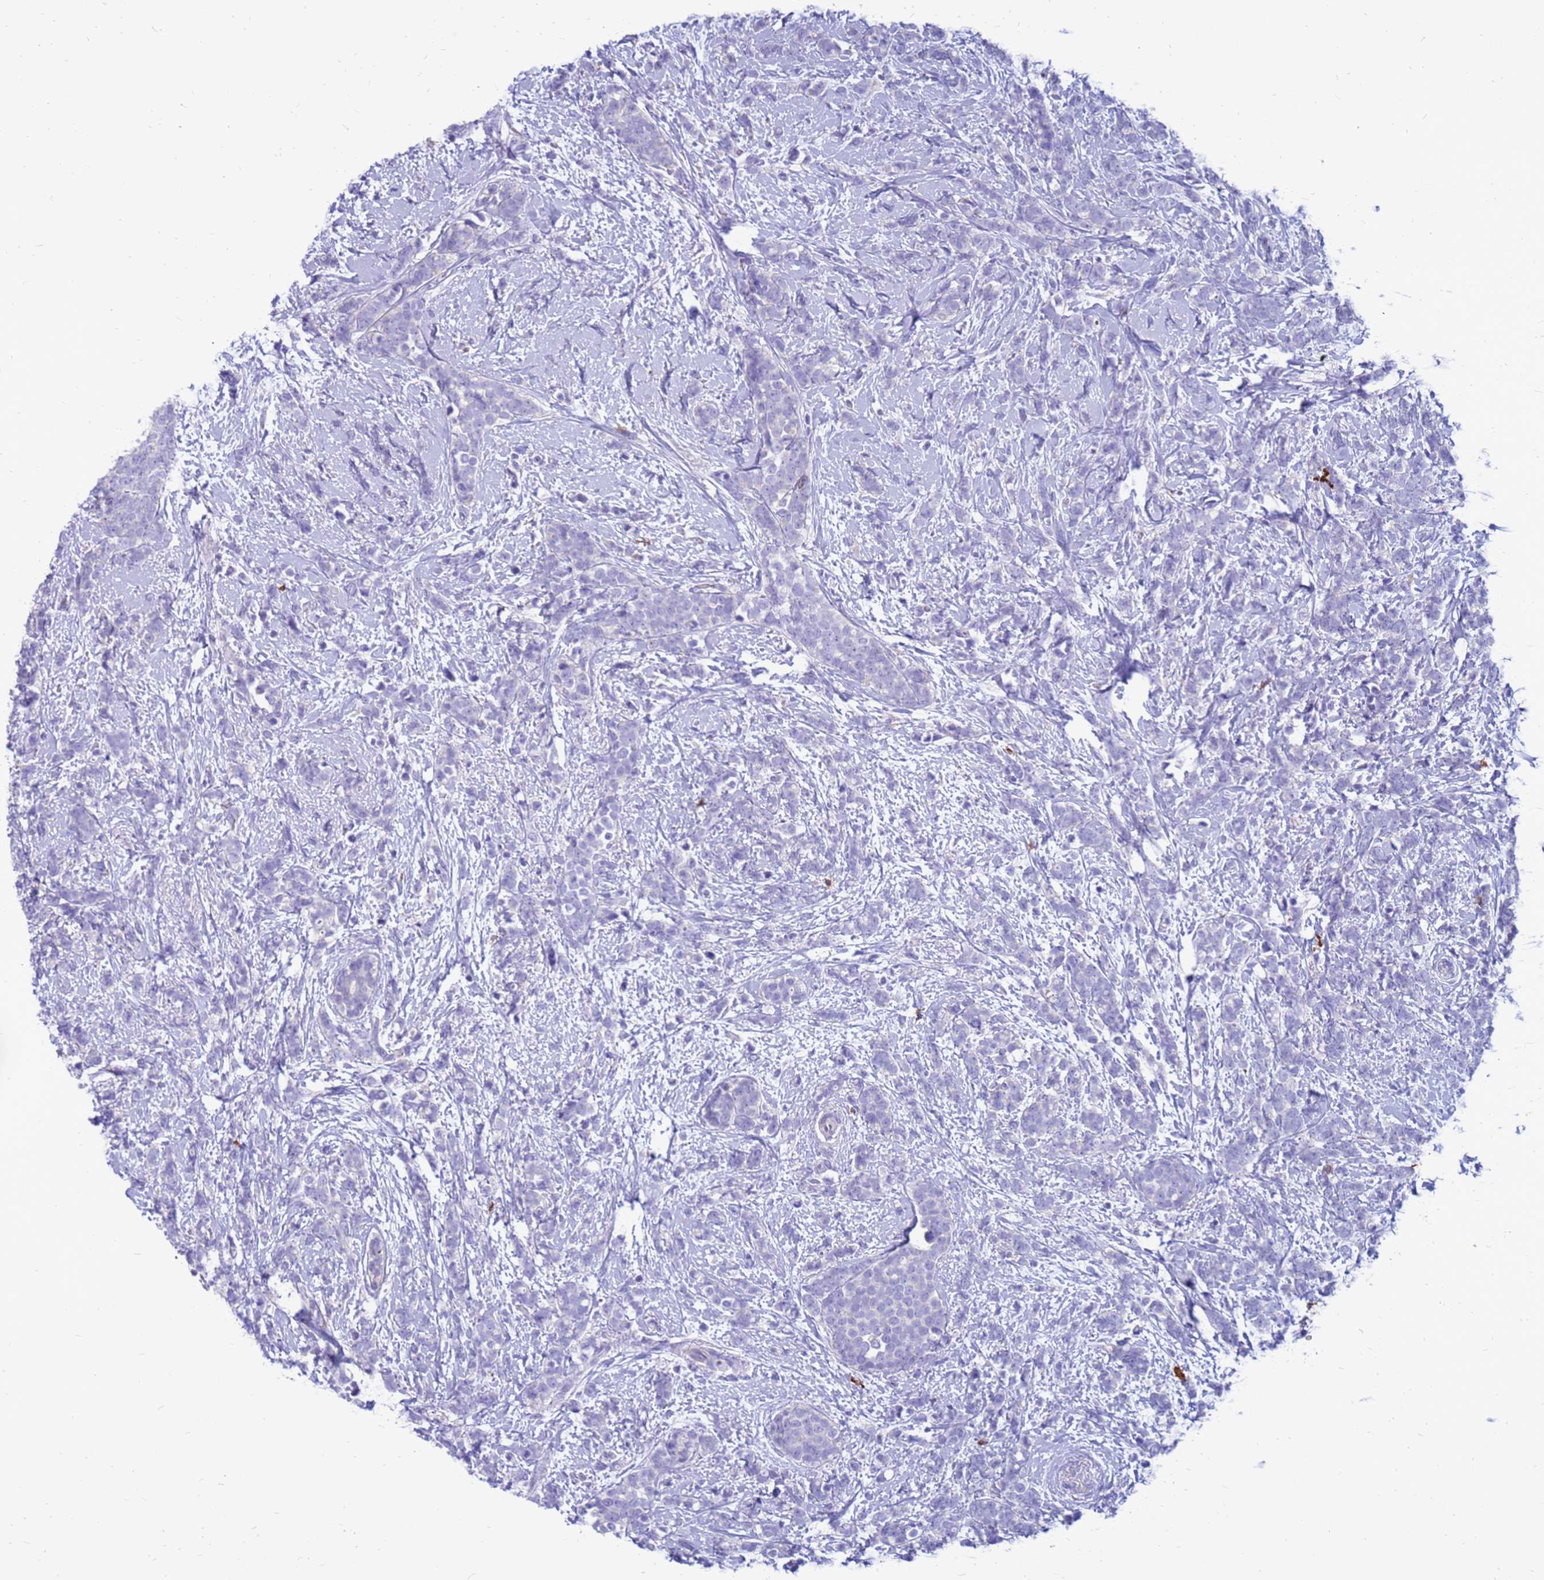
{"staining": {"intensity": "negative", "quantity": "none", "location": "none"}, "tissue": "breast cancer", "cell_type": "Tumor cells", "image_type": "cancer", "snomed": [{"axis": "morphology", "description": "Lobular carcinoma"}, {"axis": "topography", "description": "Breast"}], "caption": "DAB (3,3'-diaminobenzidine) immunohistochemical staining of human breast cancer exhibits no significant staining in tumor cells.", "gene": "PDE10A", "patient": {"sex": "female", "age": 58}}